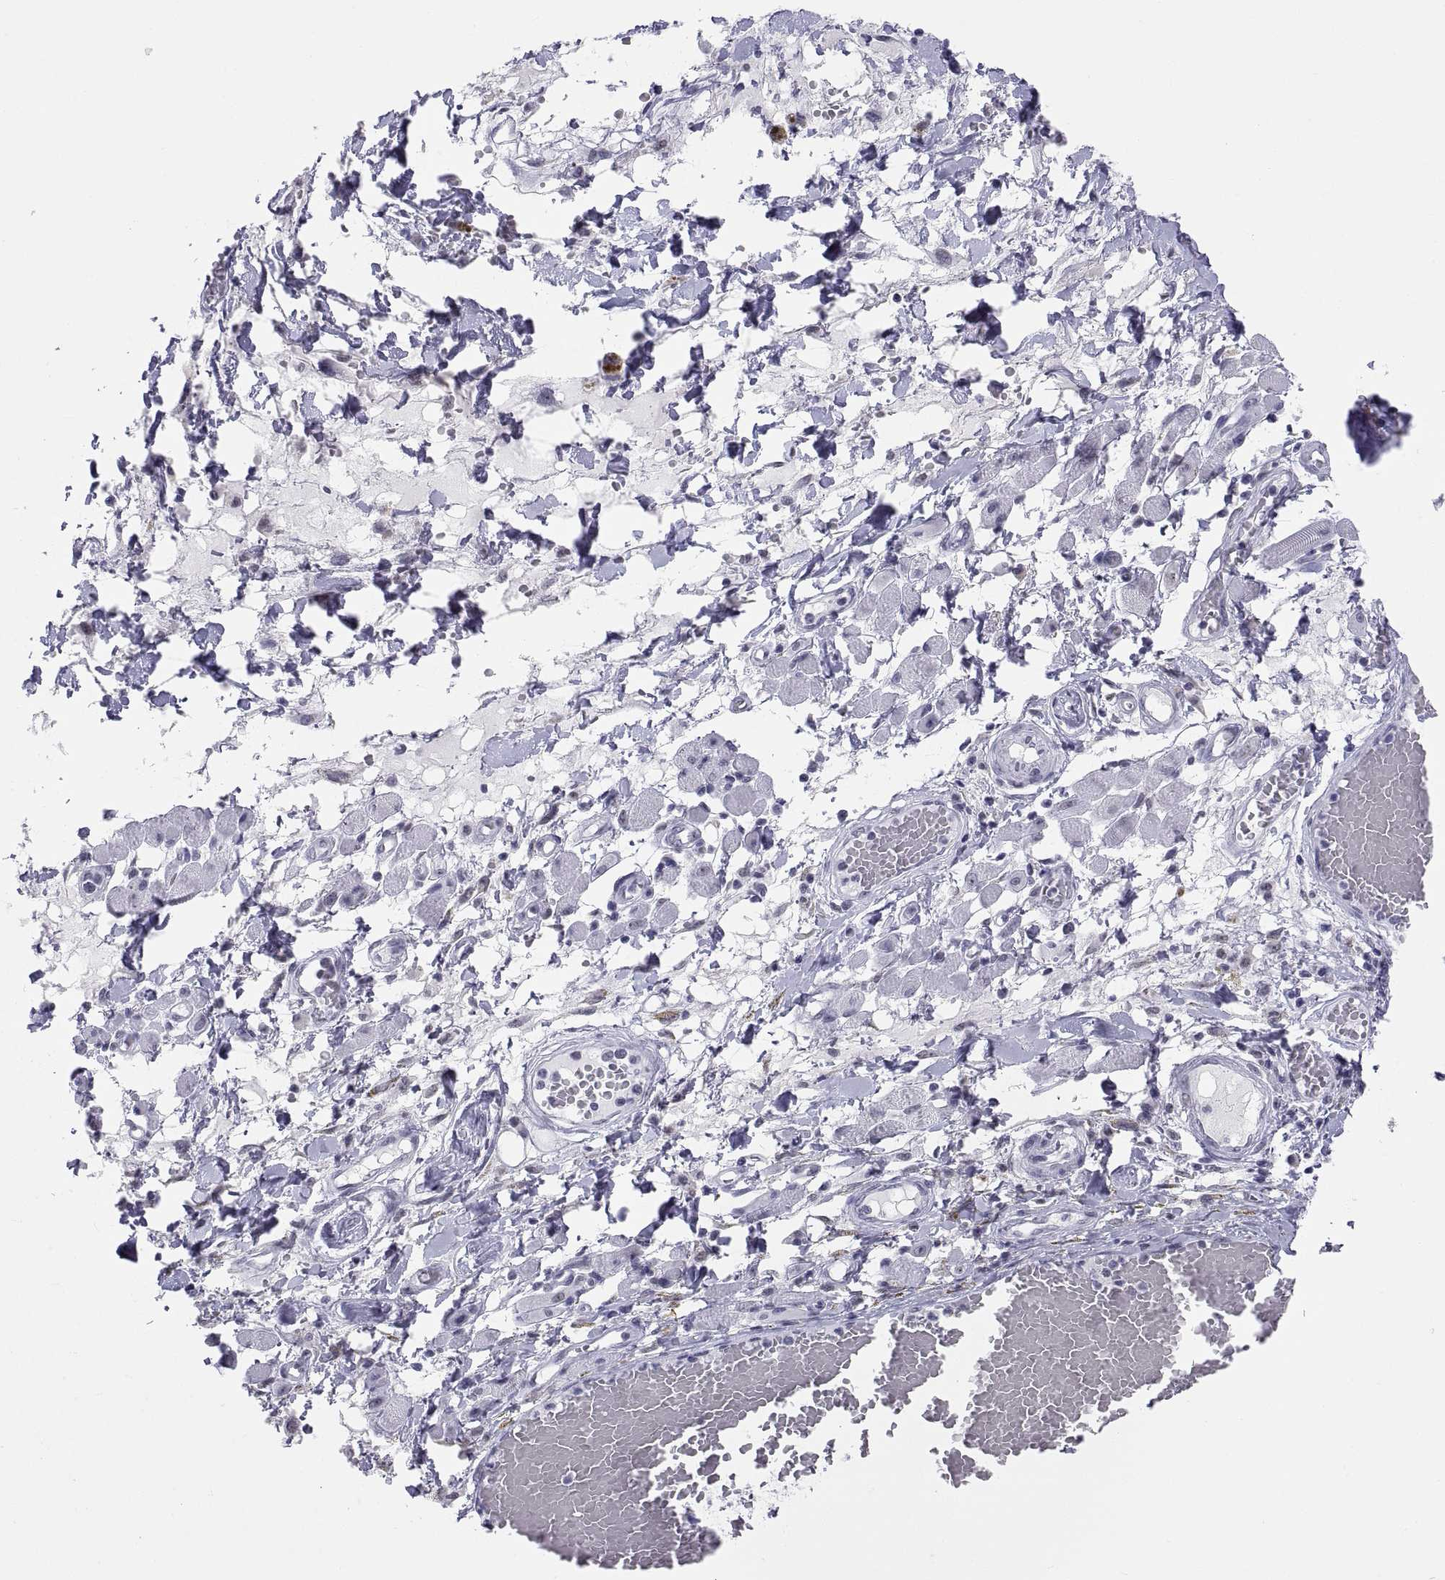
{"staining": {"intensity": "negative", "quantity": "none", "location": "none"}, "tissue": "melanoma", "cell_type": "Tumor cells", "image_type": "cancer", "snomed": [{"axis": "morphology", "description": "Malignant melanoma, NOS"}, {"axis": "topography", "description": "Skin"}], "caption": "Protein analysis of malignant melanoma exhibits no significant positivity in tumor cells.", "gene": "NEUROD6", "patient": {"sex": "female", "age": 91}}